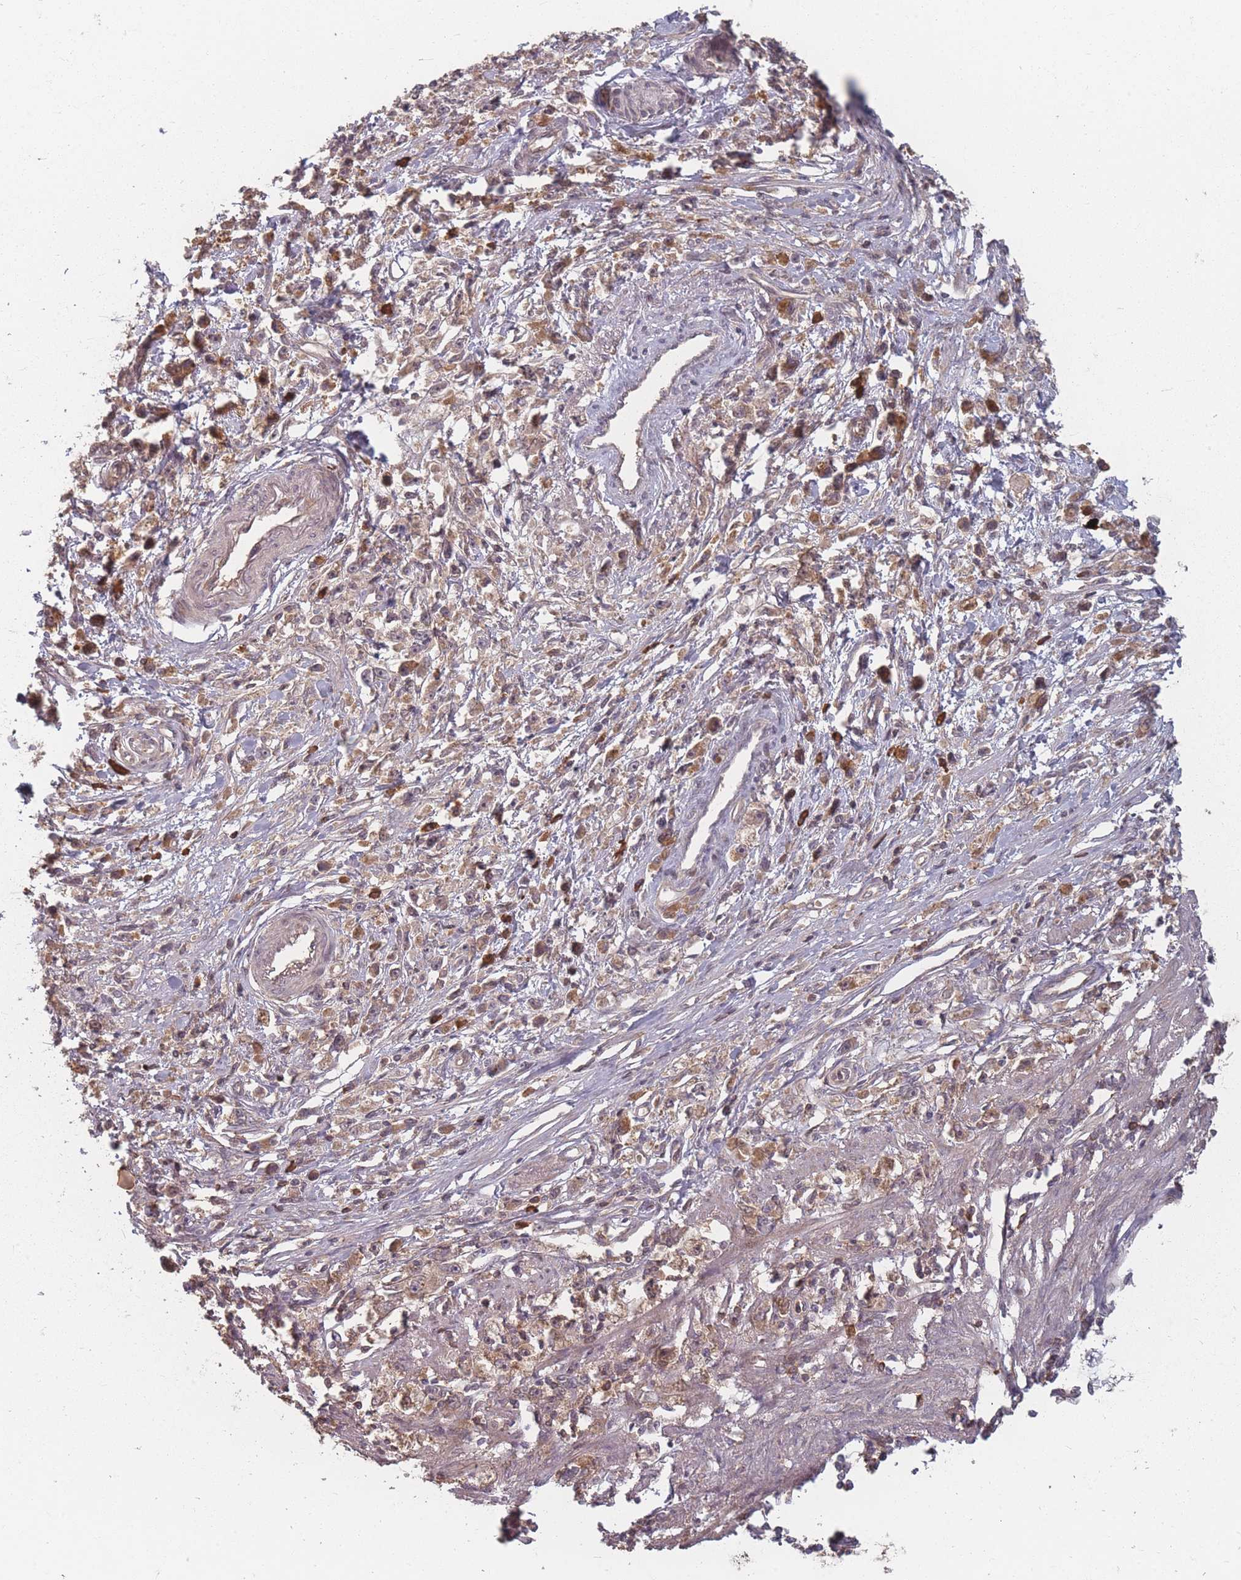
{"staining": {"intensity": "moderate", "quantity": ">75%", "location": "cytoplasmic/membranous"}, "tissue": "stomach cancer", "cell_type": "Tumor cells", "image_type": "cancer", "snomed": [{"axis": "morphology", "description": "Adenocarcinoma, NOS"}, {"axis": "topography", "description": "Stomach"}], "caption": "A medium amount of moderate cytoplasmic/membranous staining is seen in about >75% of tumor cells in stomach cancer tissue.", "gene": "HAGH", "patient": {"sex": "female", "age": 59}}